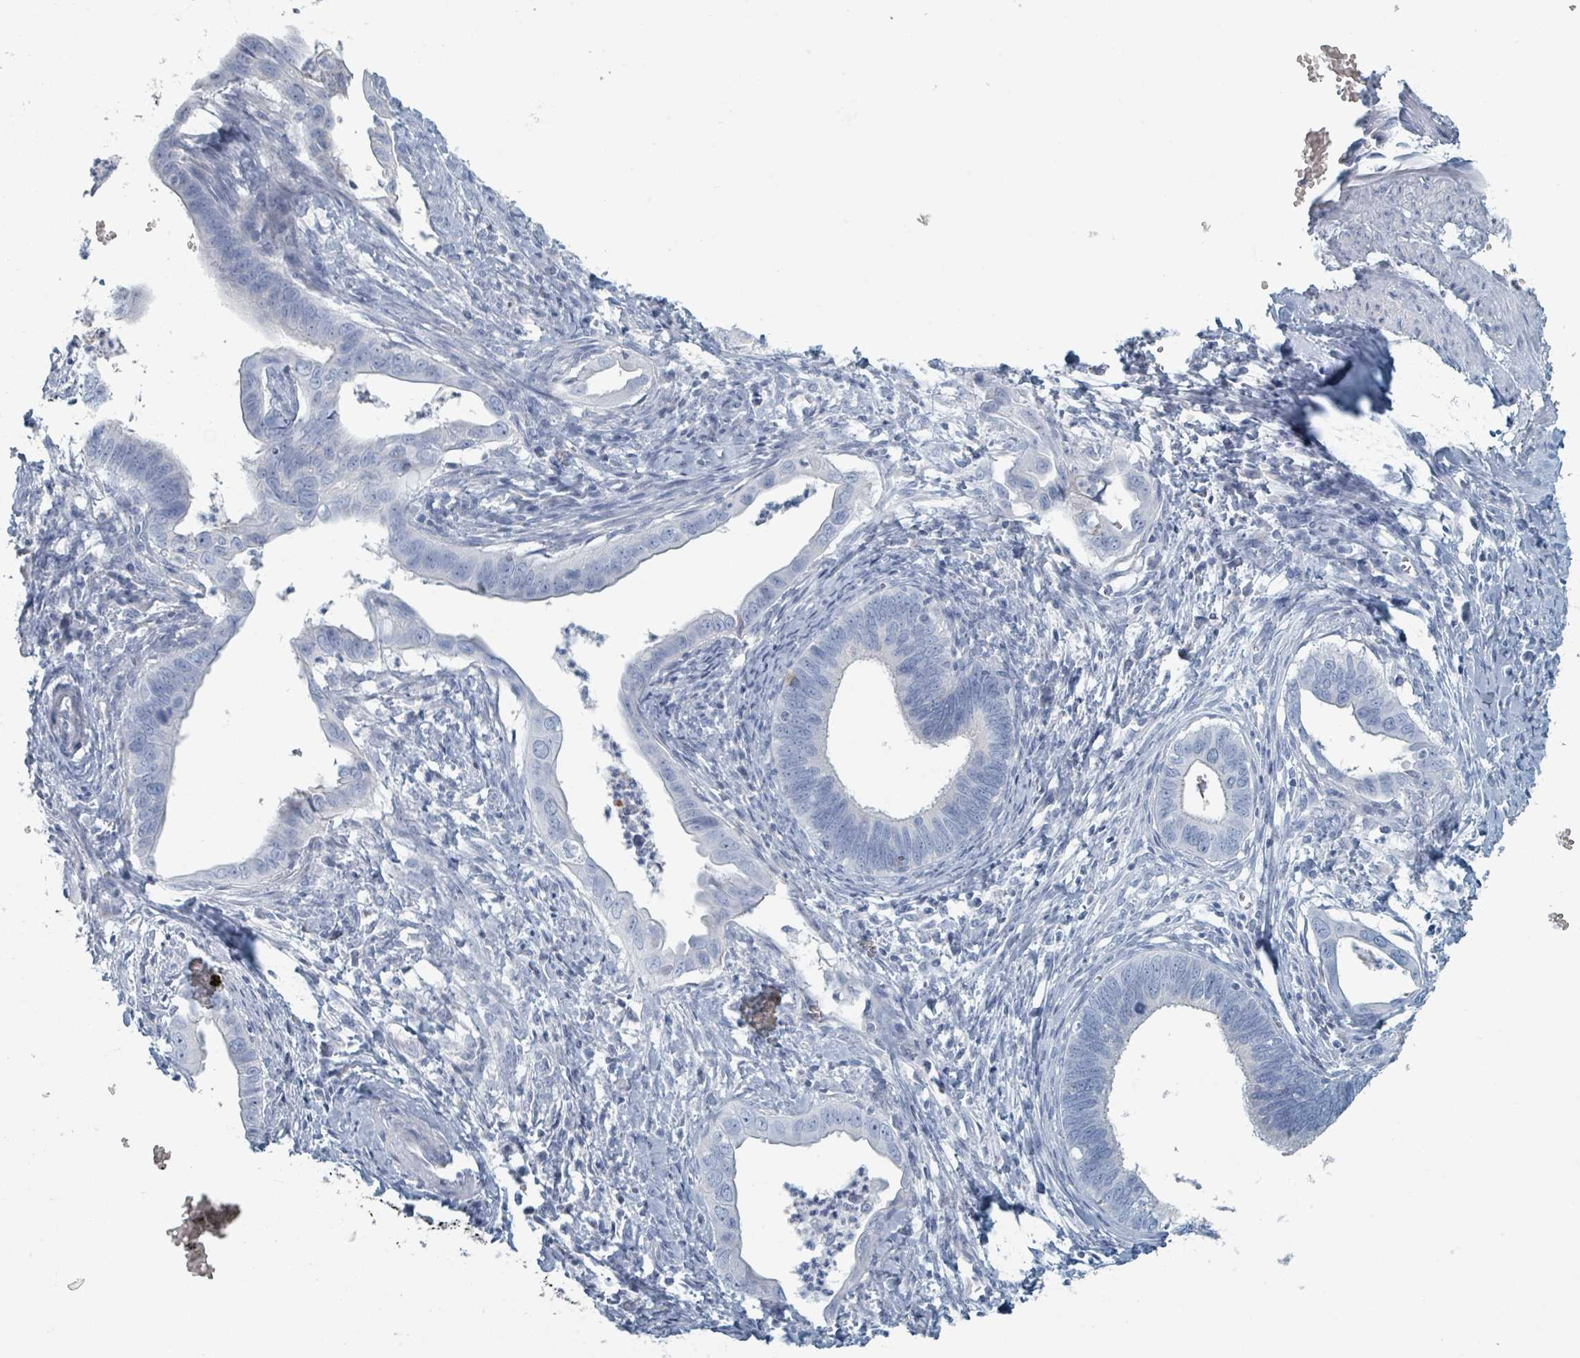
{"staining": {"intensity": "negative", "quantity": "none", "location": "none"}, "tissue": "cervical cancer", "cell_type": "Tumor cells", "image_type": "cancer", "snomed": [{"axis": "morphology", "description": "Adenocarcinoma, NOS"}, {"axis": "topography", "description": "Cervix"}], "caption": "A micrograph of human cervical adenocarcinoma is negative for staining in tumor cells. (Stains: DAB (3,3'-diaminobenzidine) immunohistochemistry with hematoxylin counter stain, Microscopy: brightfield microscopy at high magnification).", "gene": "HEATR5A", "patient": {"sex": "female", "age": 42}}